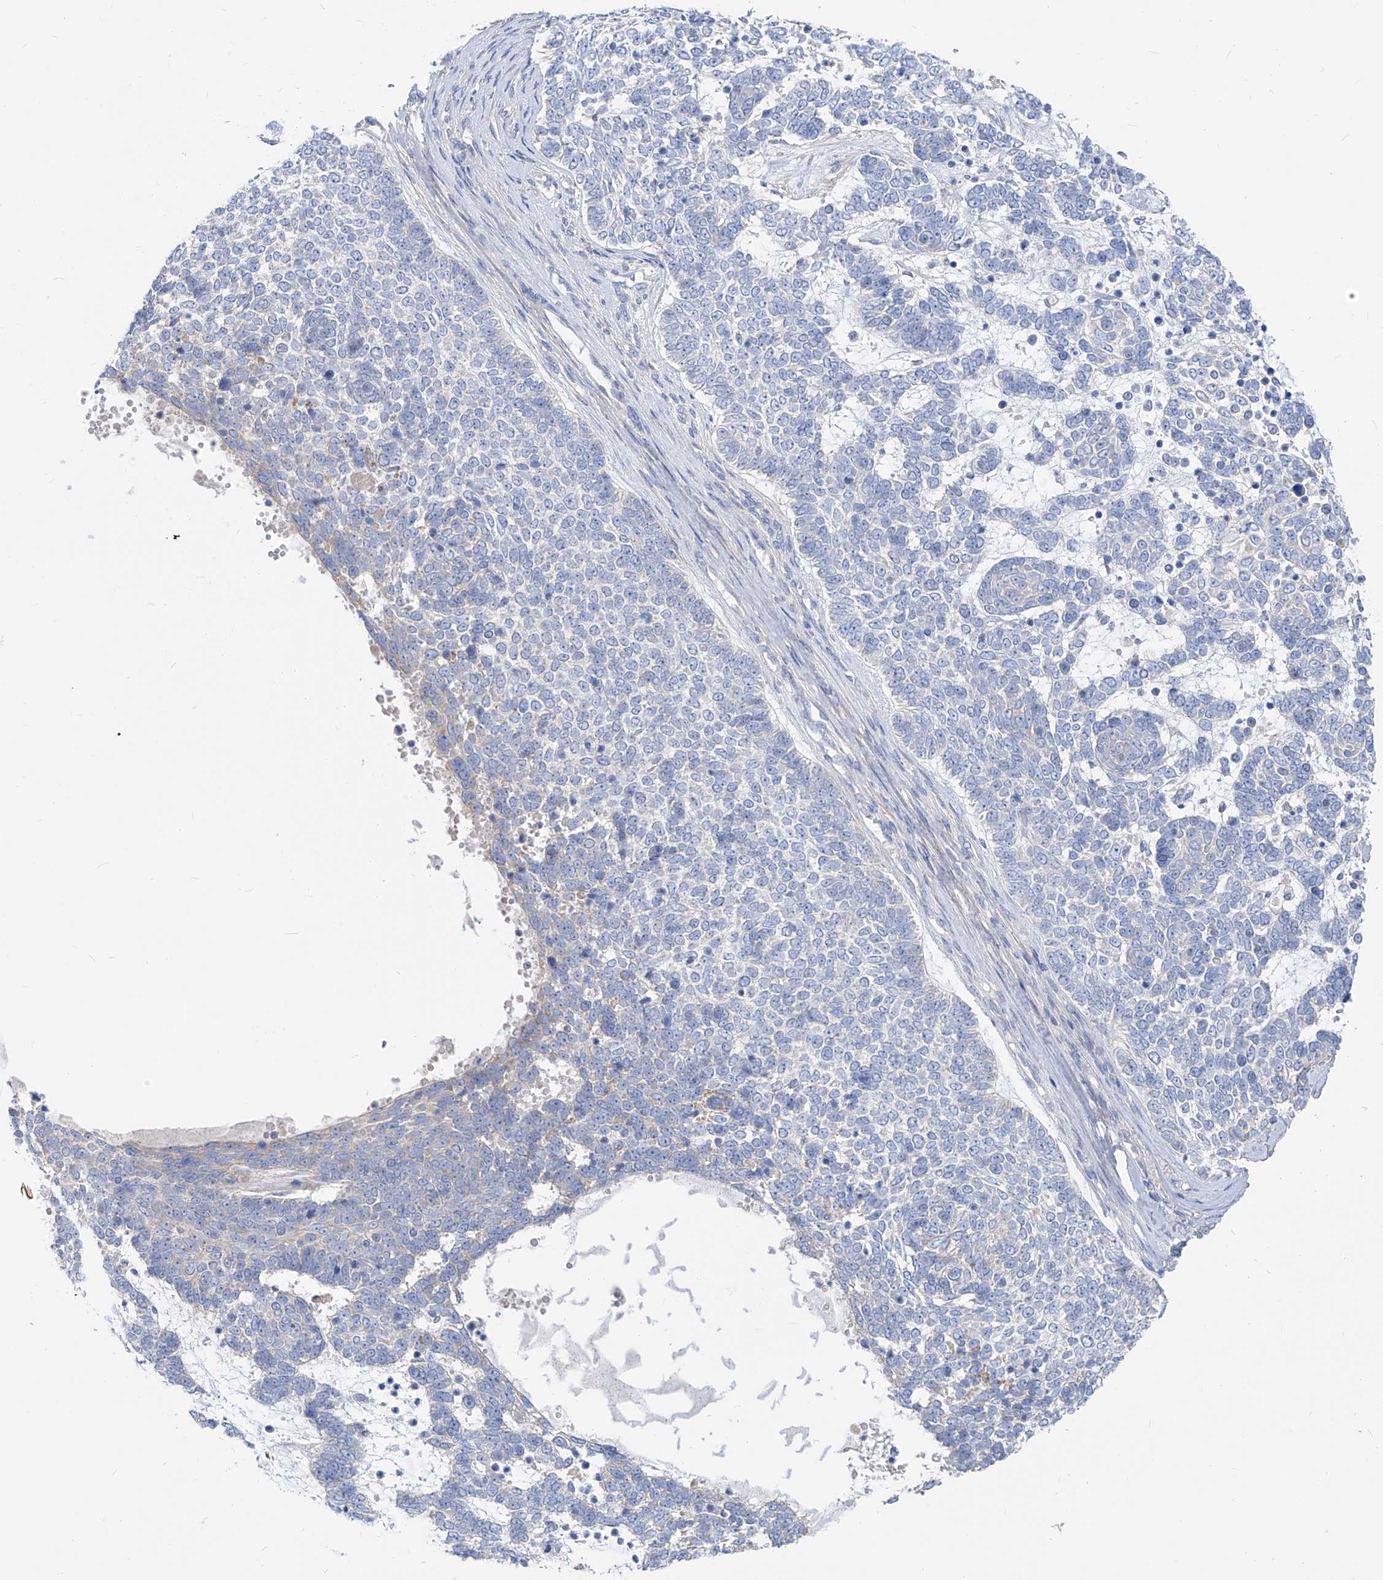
{"staining": {"intensity": "negative", "quantity": "none", "location": "none"}, "tissue": "skin cancer", "cell_type": "Tumor cells", "image_type": "cancer", "snomed": [{"axis": "morphology", "description": "Basal cell carcinoma"}, {"axis": "topography", "description": "Skin"}], "caption": "Human skin cancer stained for a protein using IHC shows no positivity in tumor cells.", "gene": "UFL1", "patient": {"sex": "female", "age": 81}}